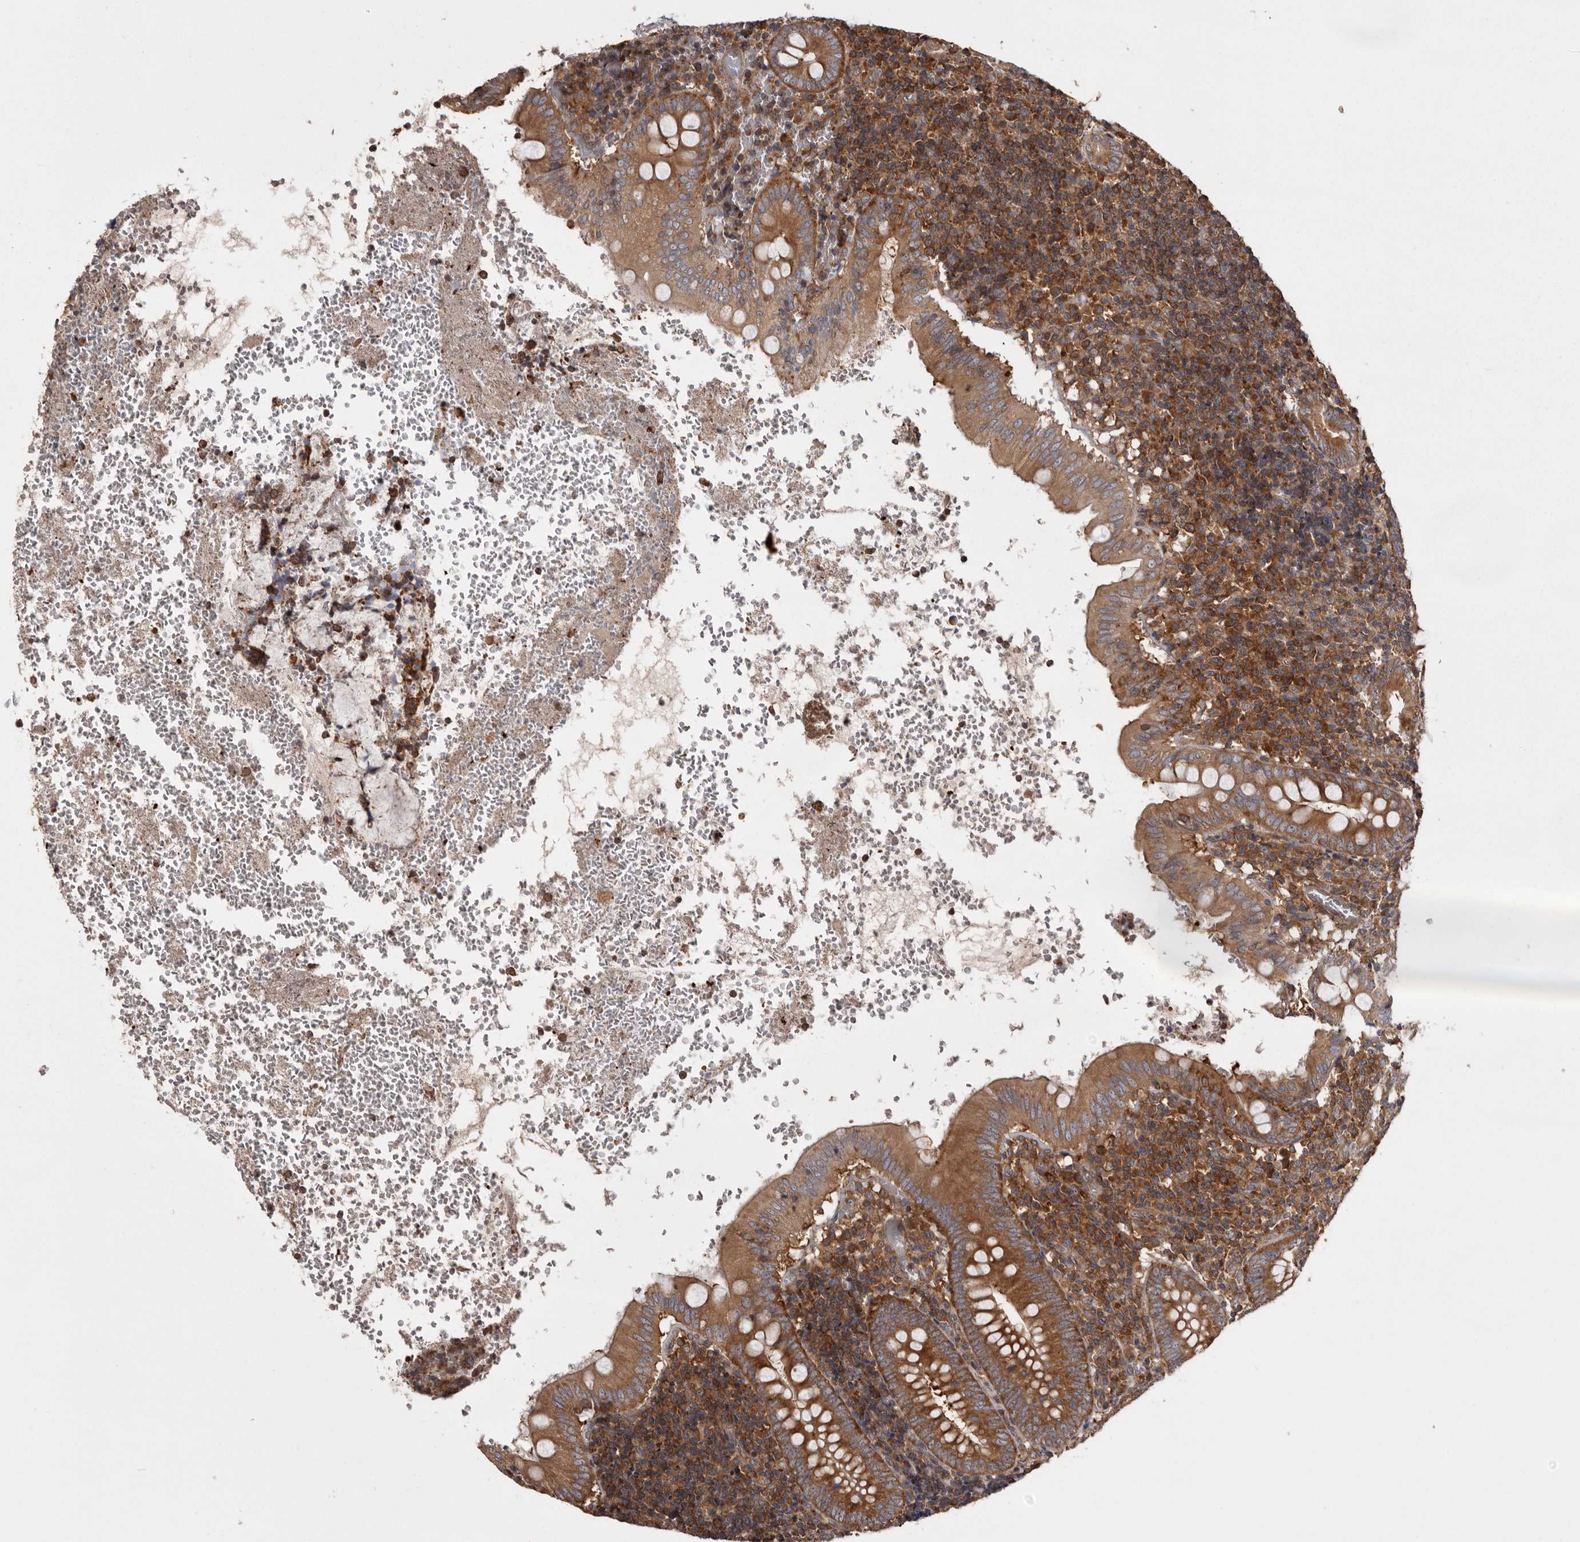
{"staining": {"intensity": "moderate", "quantity": ">75%", "location": "cytoplasmic/membranous"}, "tissue": "appendix", "cell_type": "Glandular cells", "image_type": "normal", "snomed": [{"axis": "morphology", "description": "Normal tissue, NOS"}, {"axis": "topography", "description": "Appendix"}], "caption": "IHC (DAB (3,3'-diaminobenzidine)) staining of normal appendix demonstrates moderate cytoplasmic/membranous protein staining in approximately >75% of glandular cells. (DAB (3,3'-diaminobenzidine) IHC with brightfield microscopy, high magnification).", "gene": "DARS1", "patient": {"sex": "male", "age": 8}}